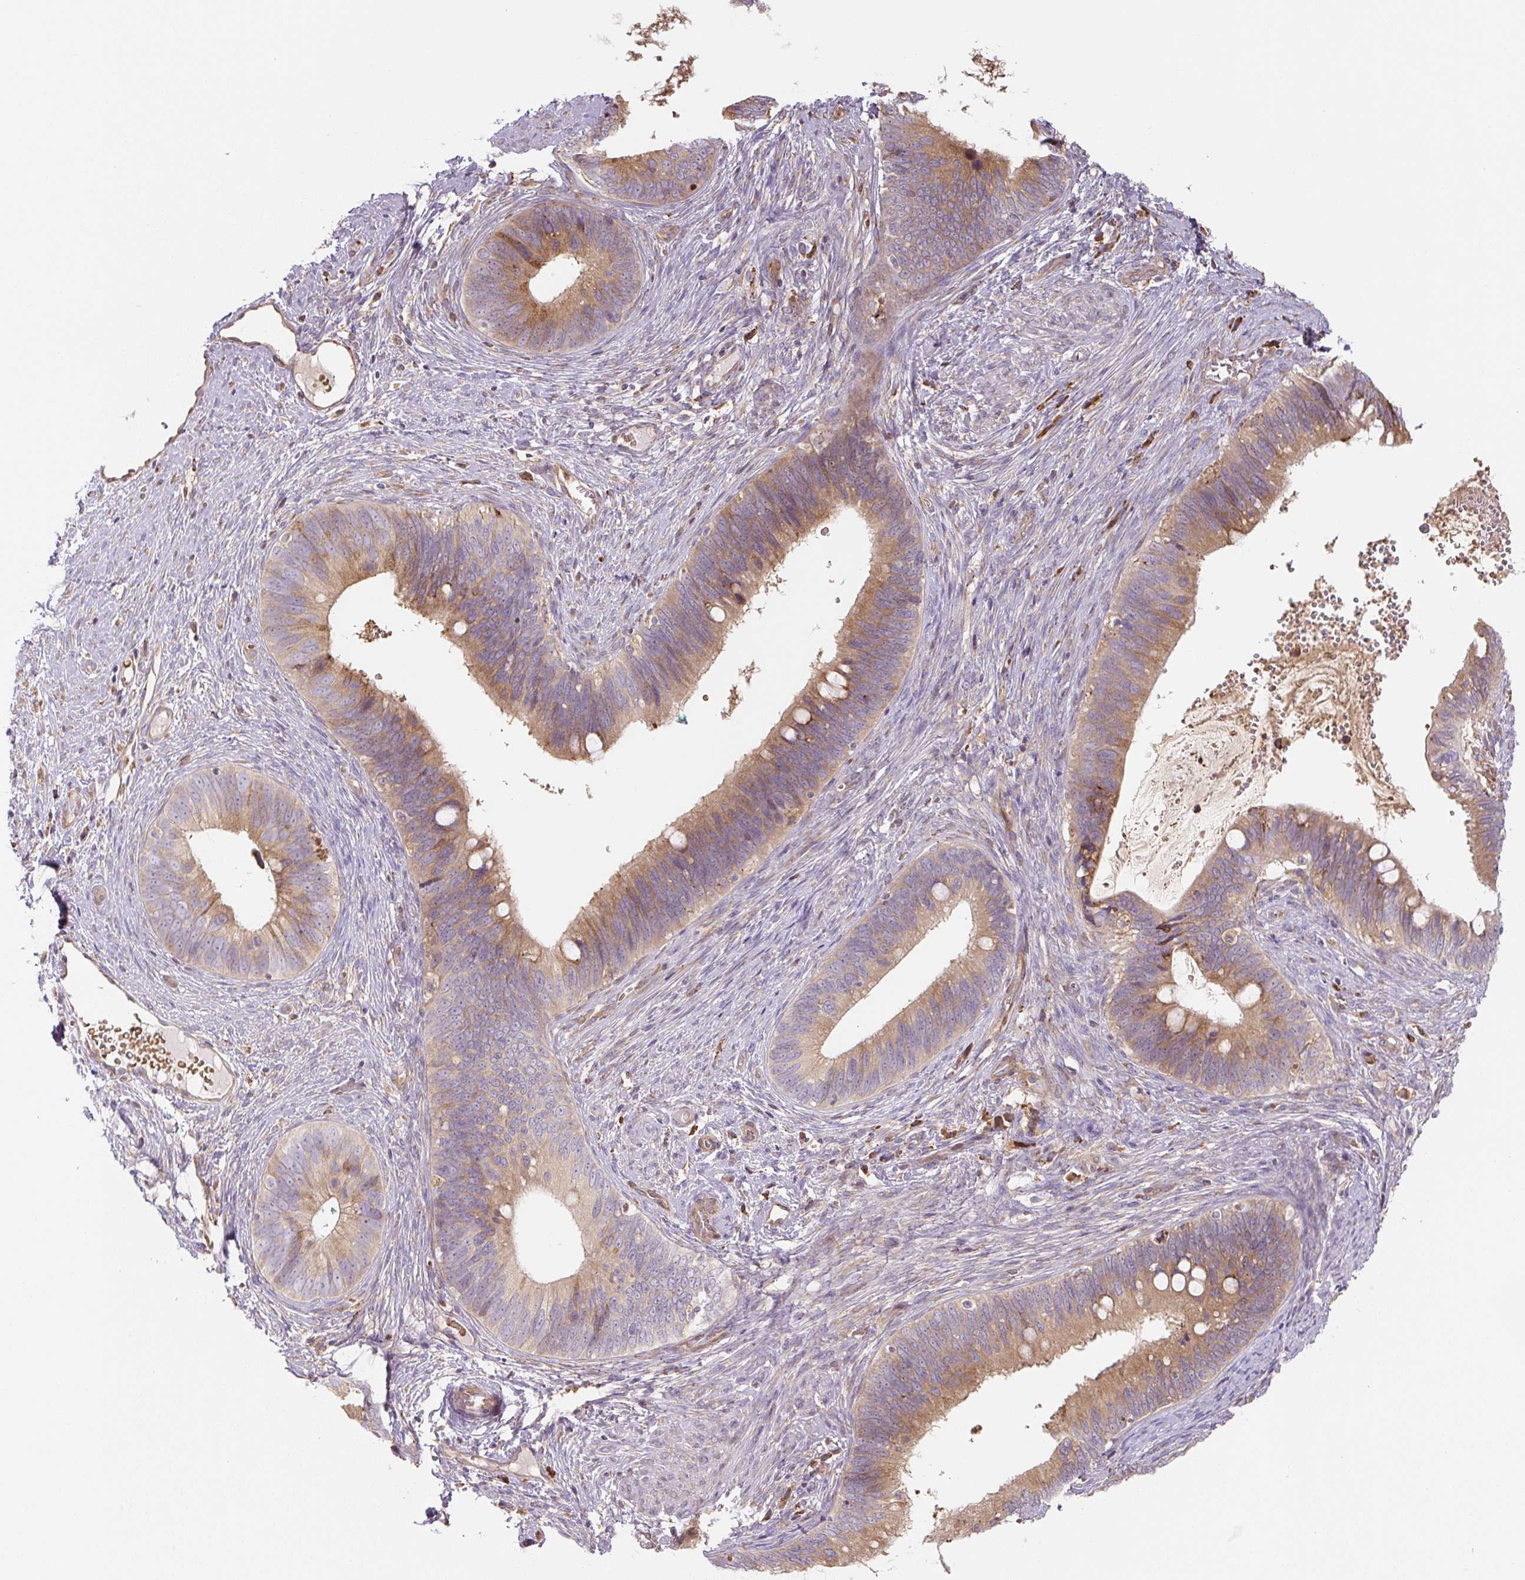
{"staining": {"intensity": "moderate", "quantity": ">75%", "location": "cytoplasmic/membranous"}, "tissue": "cervical cancer", "cell_type": "Tumor cells", "image_type": "cancer", "snomed": [{"axis": "morphology", "description": "Adenocarcinoma, NOS"}, {"axis": "topography", "description": "Cervix"}], "caption": "A brown stain labels moderate cytoplasmic/membranous staining of a protein in cervical cancer tumor cells.", "gene": "RASA1", "patient": {"sex": "female", "age": 42}}